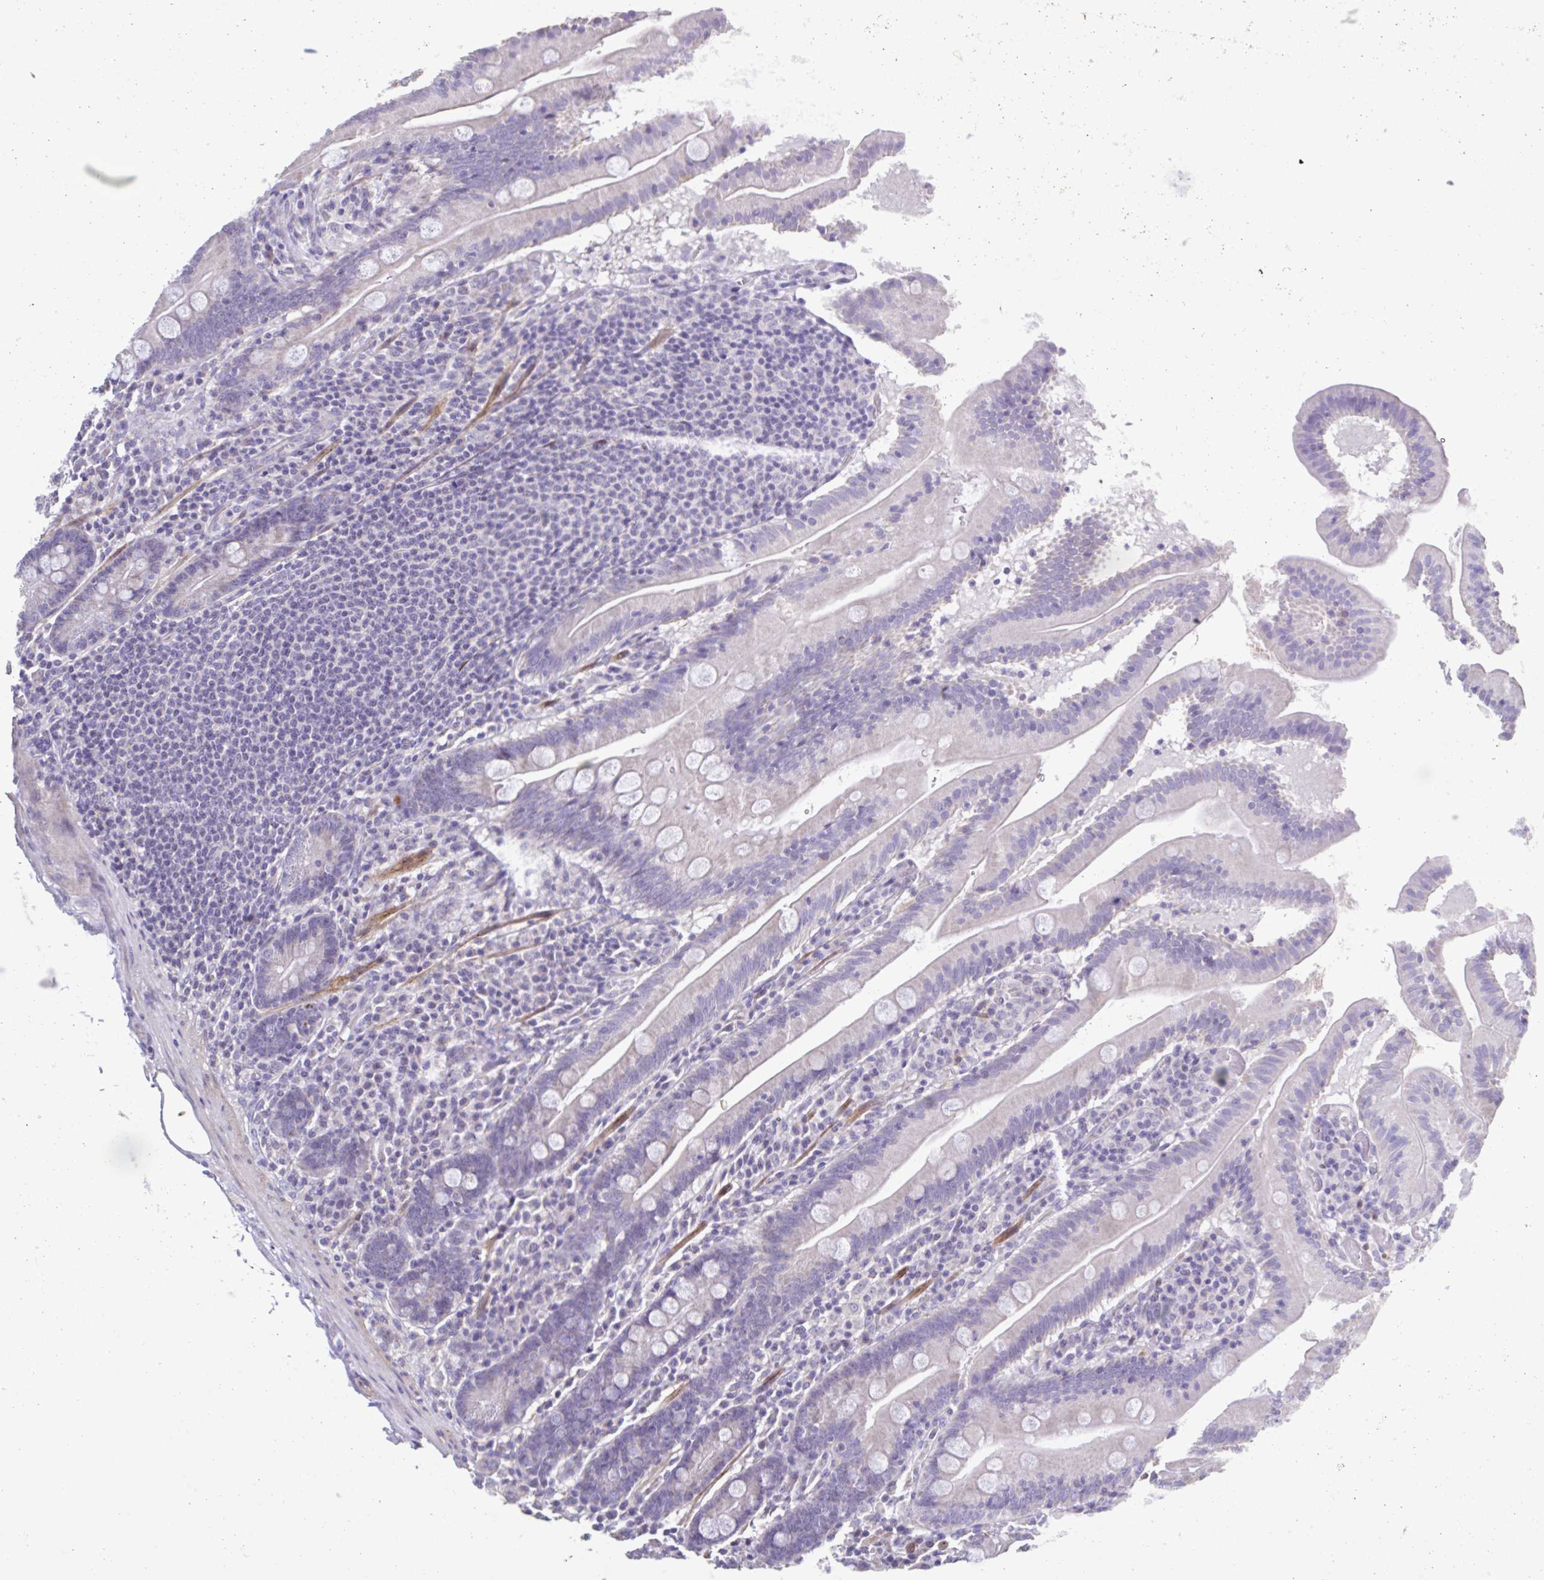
{"staining": {"intensity": "negative", "quantity": "none", "location": "none"}, "tissue": "small intestine", "cell_type": "Glandular cells", "image_type": "normal", "snomed": [{"axis": "morphology", "description": "Normal tissue, NOS"}, {"axis": "topography", "description": "Small intestine"}], "caption": "This is an immunohistochemistry (IHC) image of benign small intestine. There is no staining in glandular cells.", "gene": "PLA2G4E", "patient": {"sex": "male", "age": 37}}